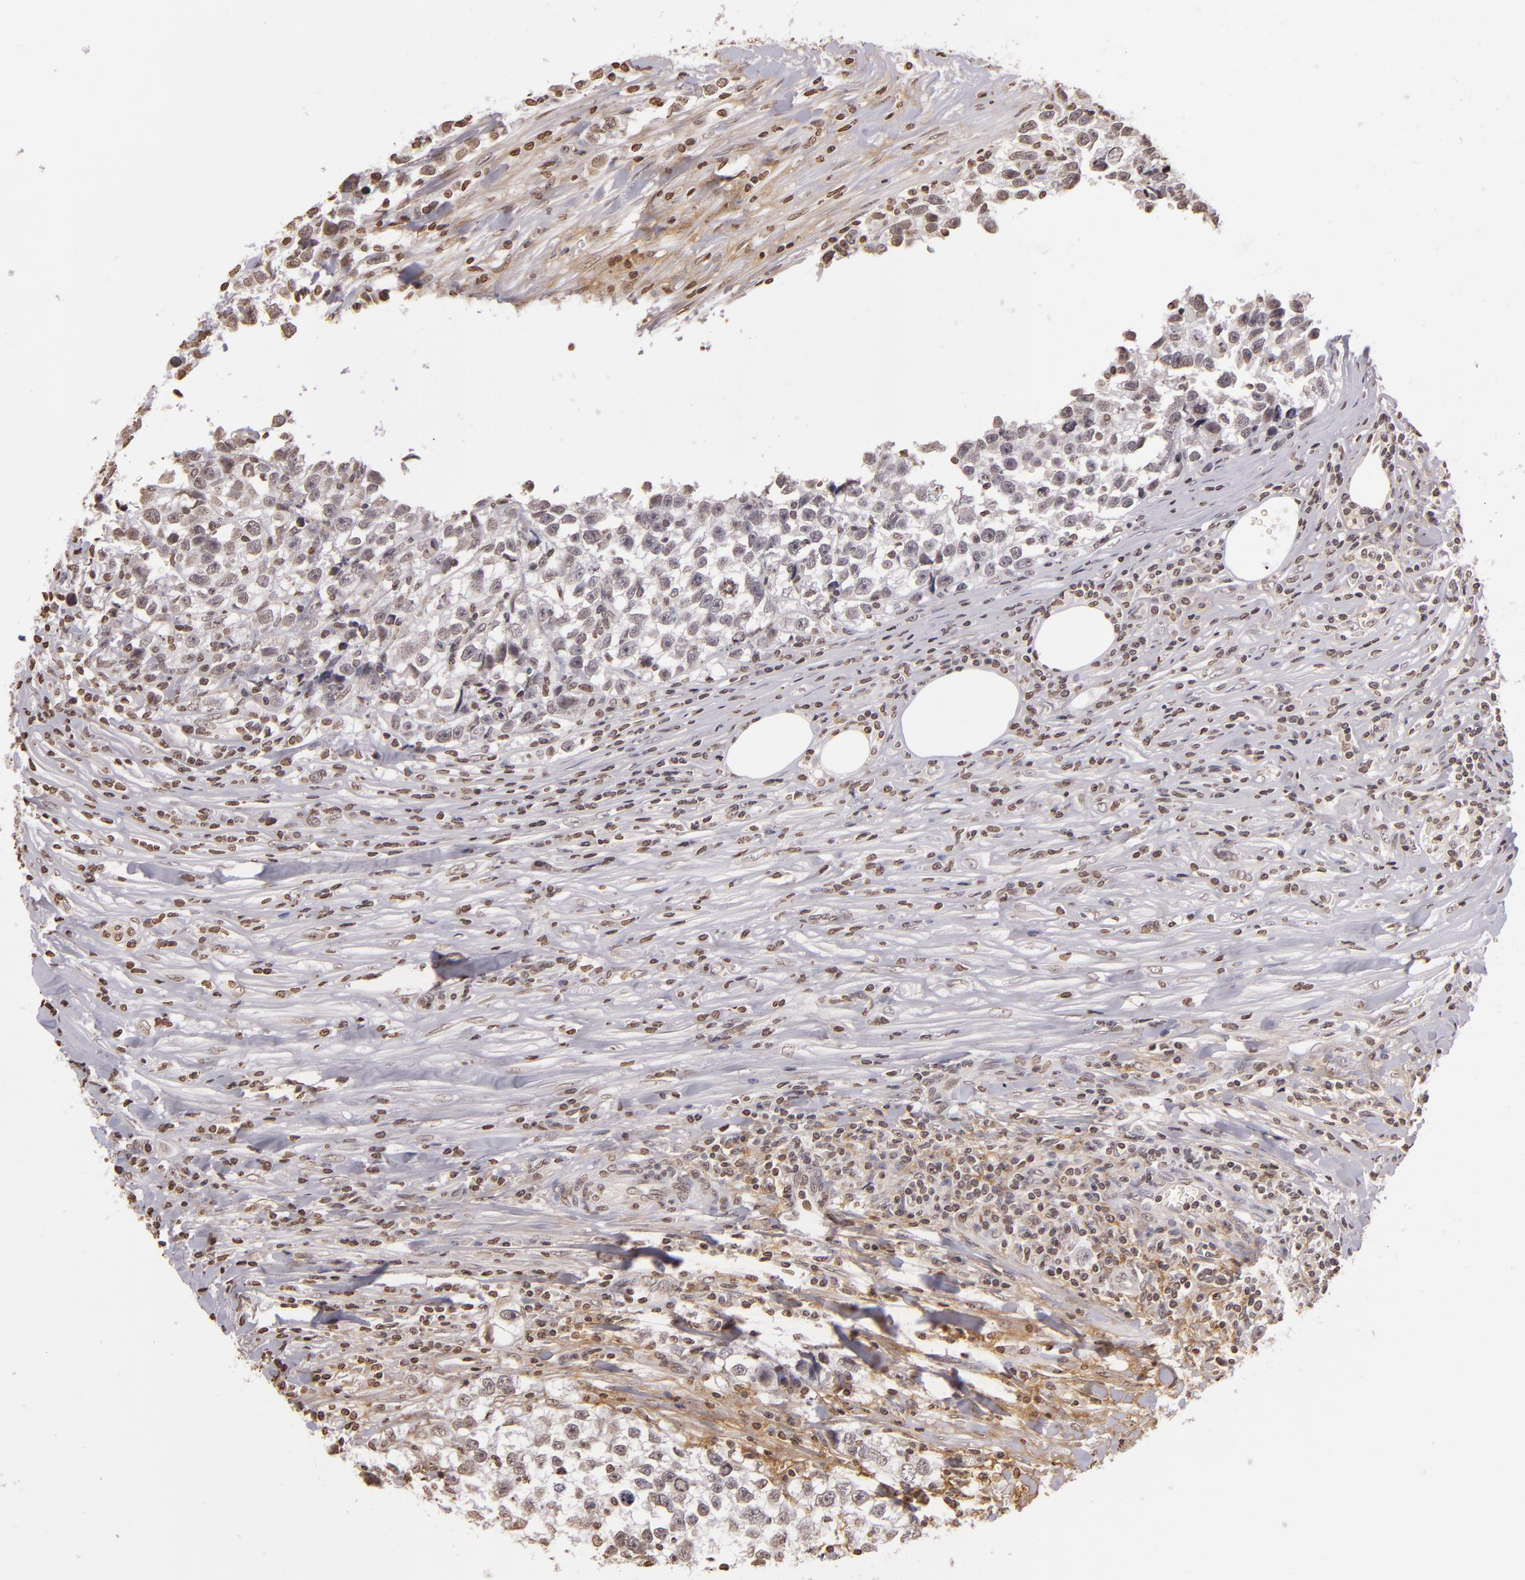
{"staining": {"intensity": "negative", "quantity": "none", "location": "none"}, "tissue": "testis cancer", "cell_type": "Tumor cells", "image_type": "cancer", "snomed": [{"axis": "morphology", "description": "Seminoma, NOS"}, {"axis": "morphology", "description": "Carcinoma, Embryonal, NOS"}, {"axis": "topography", "description": "Testis"}], "caption": "This is an IHC histopathology image of testis seminoma. There is no positivity in tumor cells.", "gene": "THRB", "patient": {"sex": "male", "age": 30}}